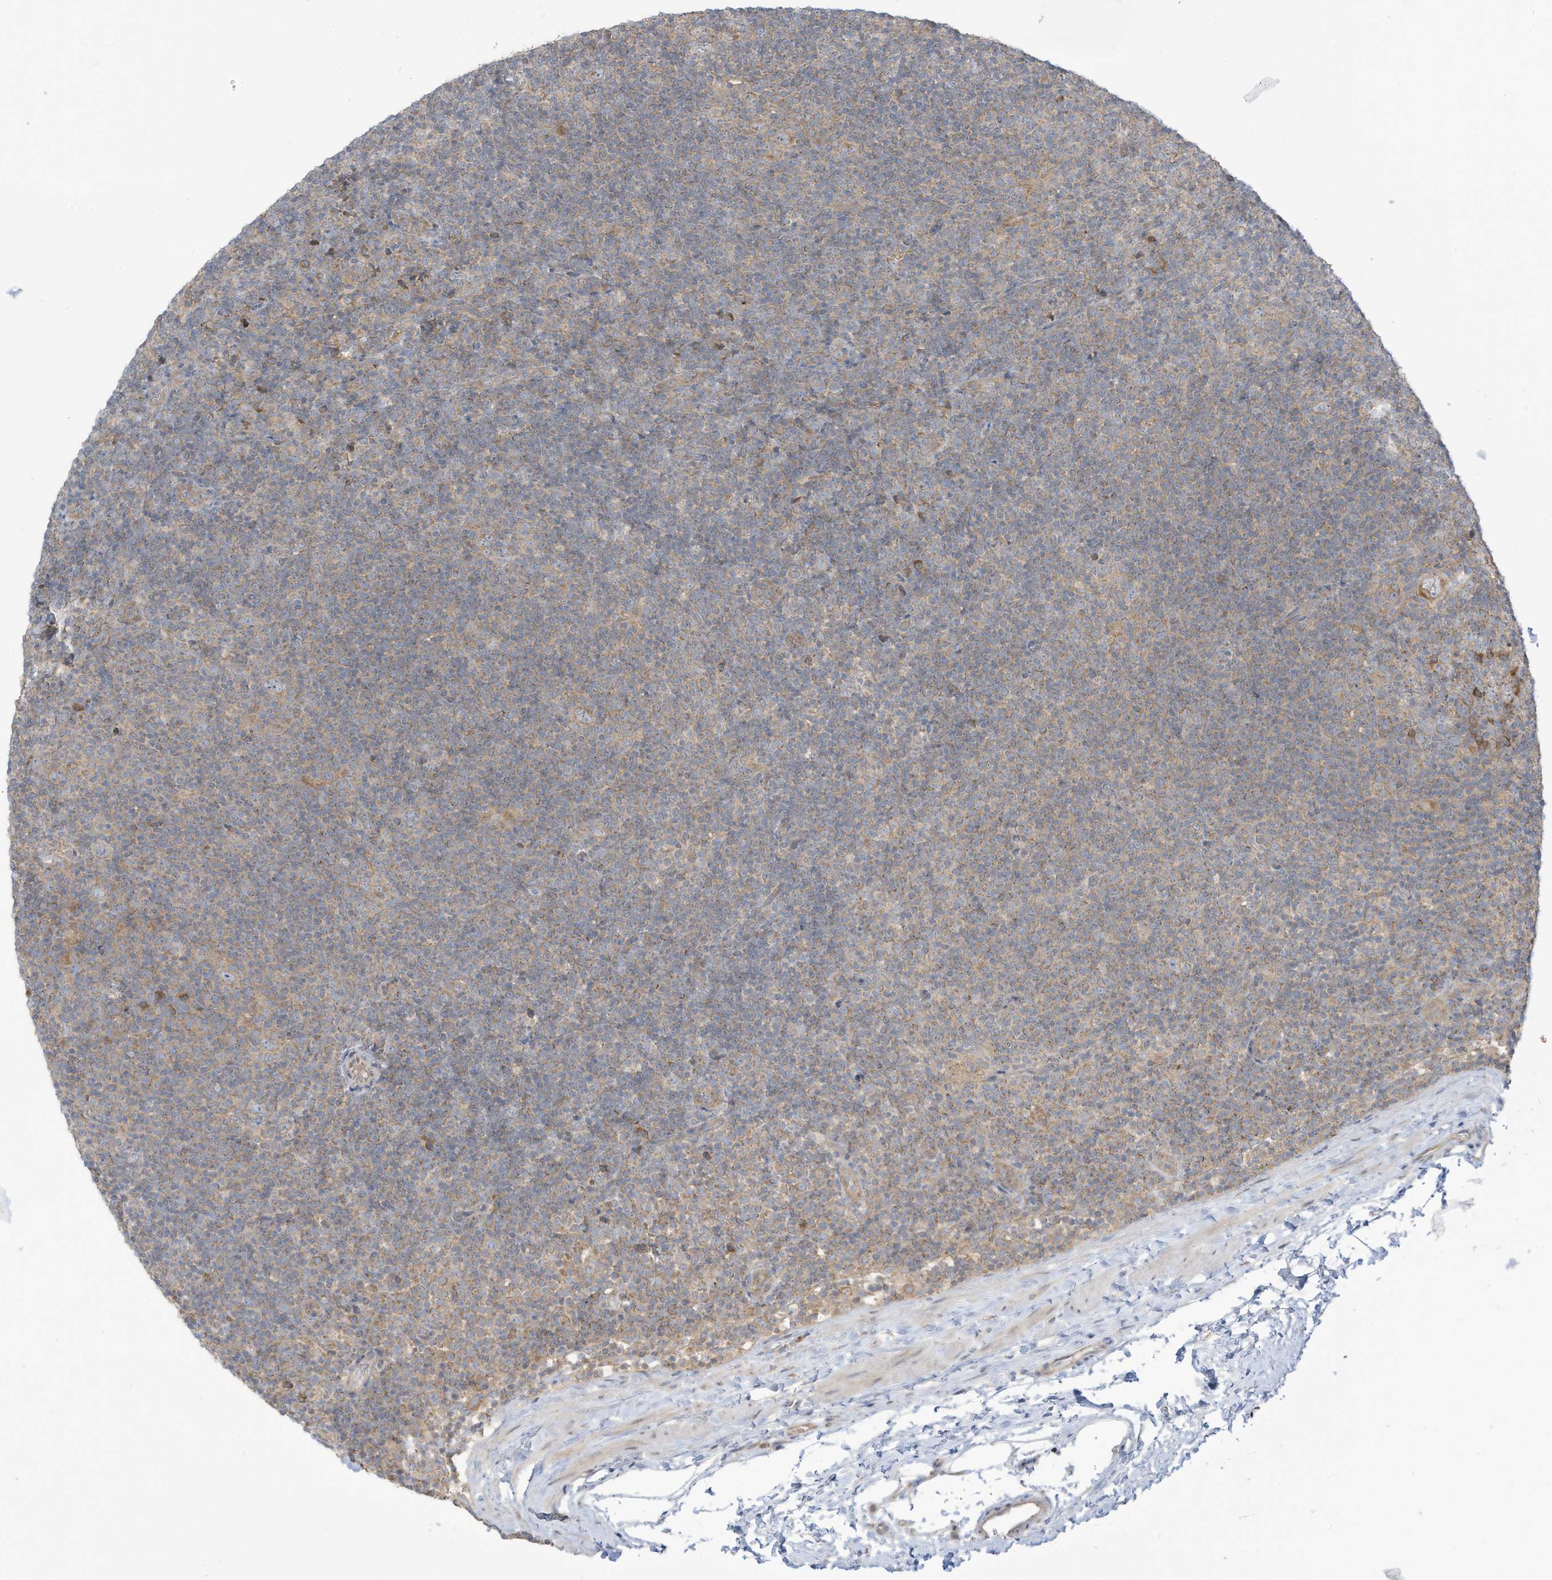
{"staining": {"intensity": "negative", "quantity": "none", "location": "none"}, "tissue": "lymphoma", "cell_type": "Tumor cells", "image_type": "cancer", "snomed": [{"axis": "morphology", "description": "Hodgkin's disease, NOS"}, {"axis": "topography", "description": "Lymph node"}], "caption": "High power microscopy image of an immunohistochemistry (IHC) photomicrograph of lymphoma, revealing no significant staining in tumor cells.", "gene": "LRRN2", "patient": {"sex": "female", "age": 57}}